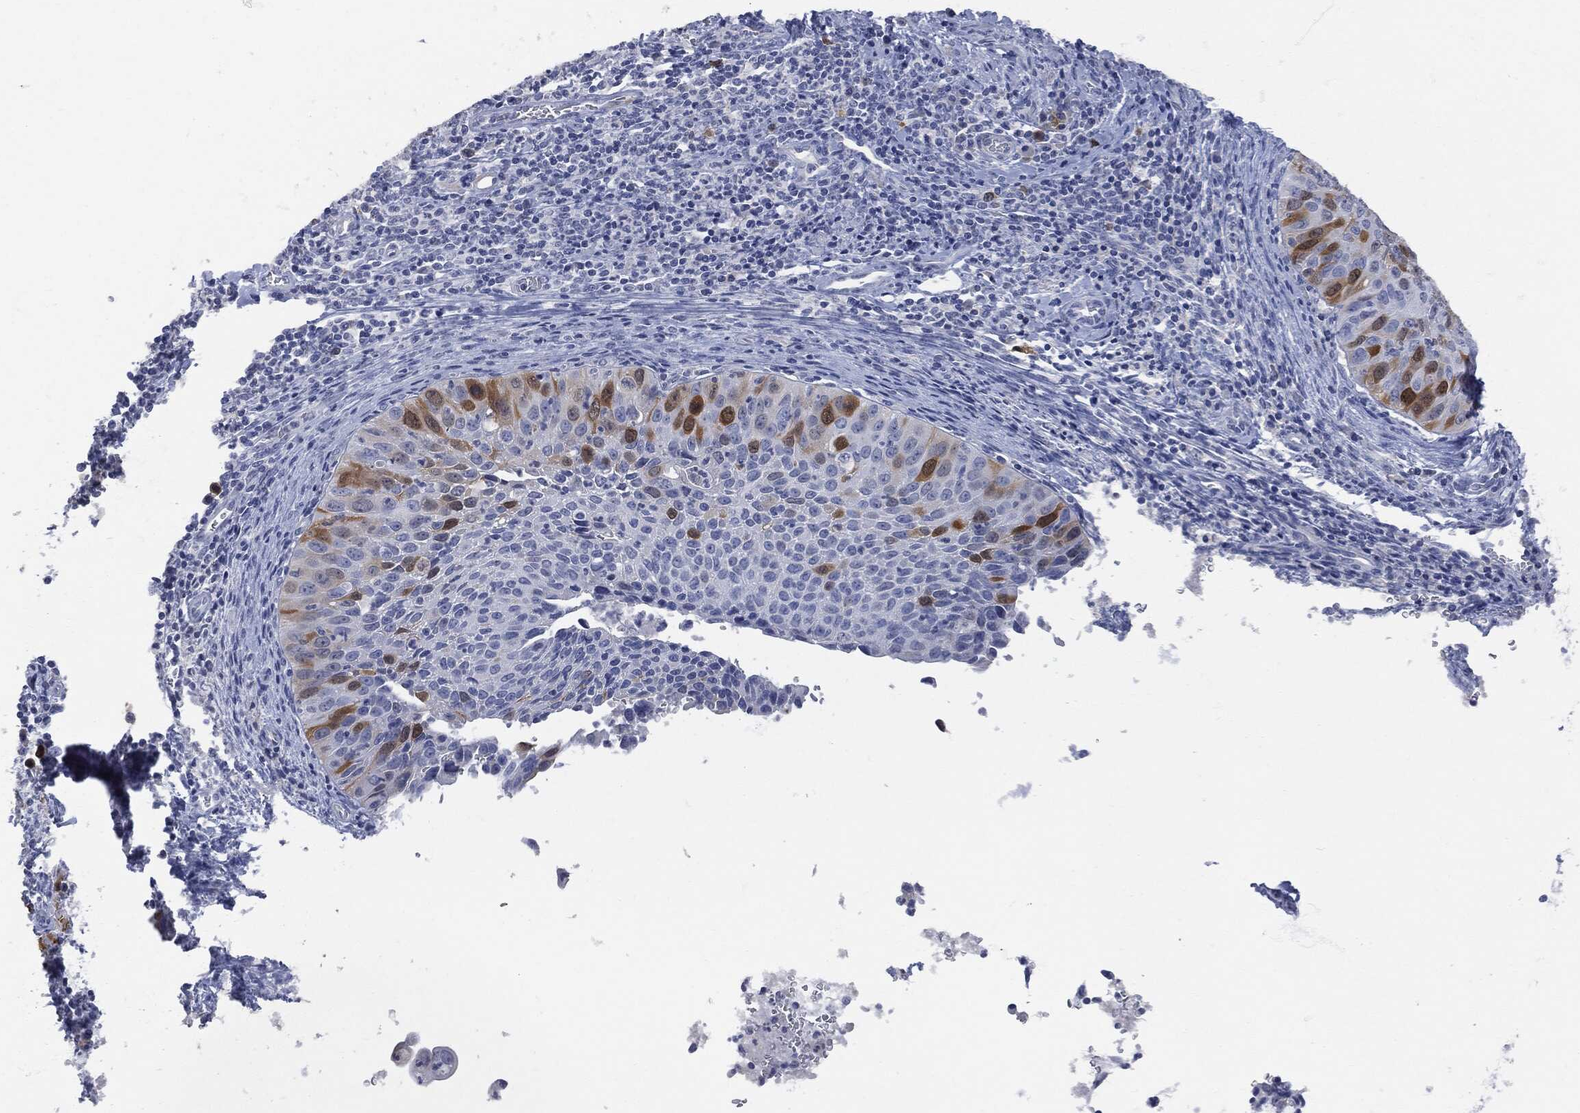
{"staining": {"intensity": "strong", "quantity": "<25%", "location": "cytoplasmic/membranous"}, "tissue": "cervical cancer", "cell_type": "Tumor cells", "image_type": "cancer", "snomed": [{"axis": "morphology", "description": "Squamous cell carcinoma, NOS"}, {"axis": "topography", "description": "Cervix"}], "caption": "Protein expression analysis of human squamous cell carcinoma (cervical) reveals strong cytoplasmic/membranous positivity in approximately <25% of tumor cells.", "gene": "UBE2C", "patient": {"sex": "female", "age": 26}}